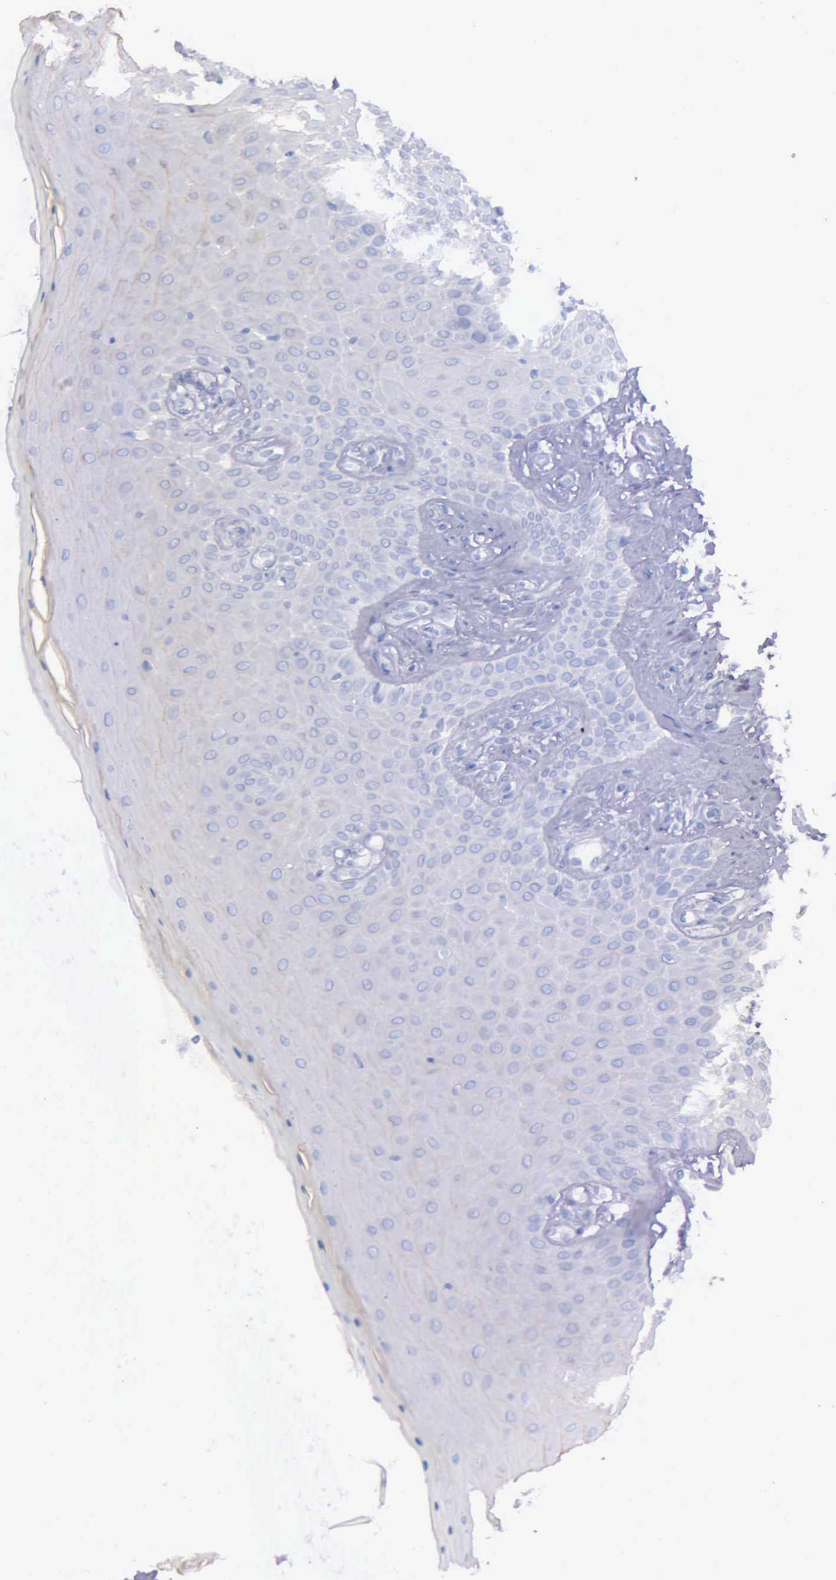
{"staining": {"intensity": "negative", "quantity": "none", "location": "none"}, "tissue": "oral mucosa", "cell_type": "Squamous epithelial cells", "image_type": "normal", "snomed": [{"axis": "morphology", "description": "Normal tissue, NOS"}, {"axis": "topography", "description": "Oral tissue"}], "caption": "Immunohistochemical staining of unremarkable oral mucosa reveals no significant expression in squamous epithelial cells. Brightfield microscopy of immunohistochemistry stained with DAB (brown) and hematoxylin (blue), captured at high magnification.", "gene": "THSD7A", "patient": {"sex": "male", "age": 69}}